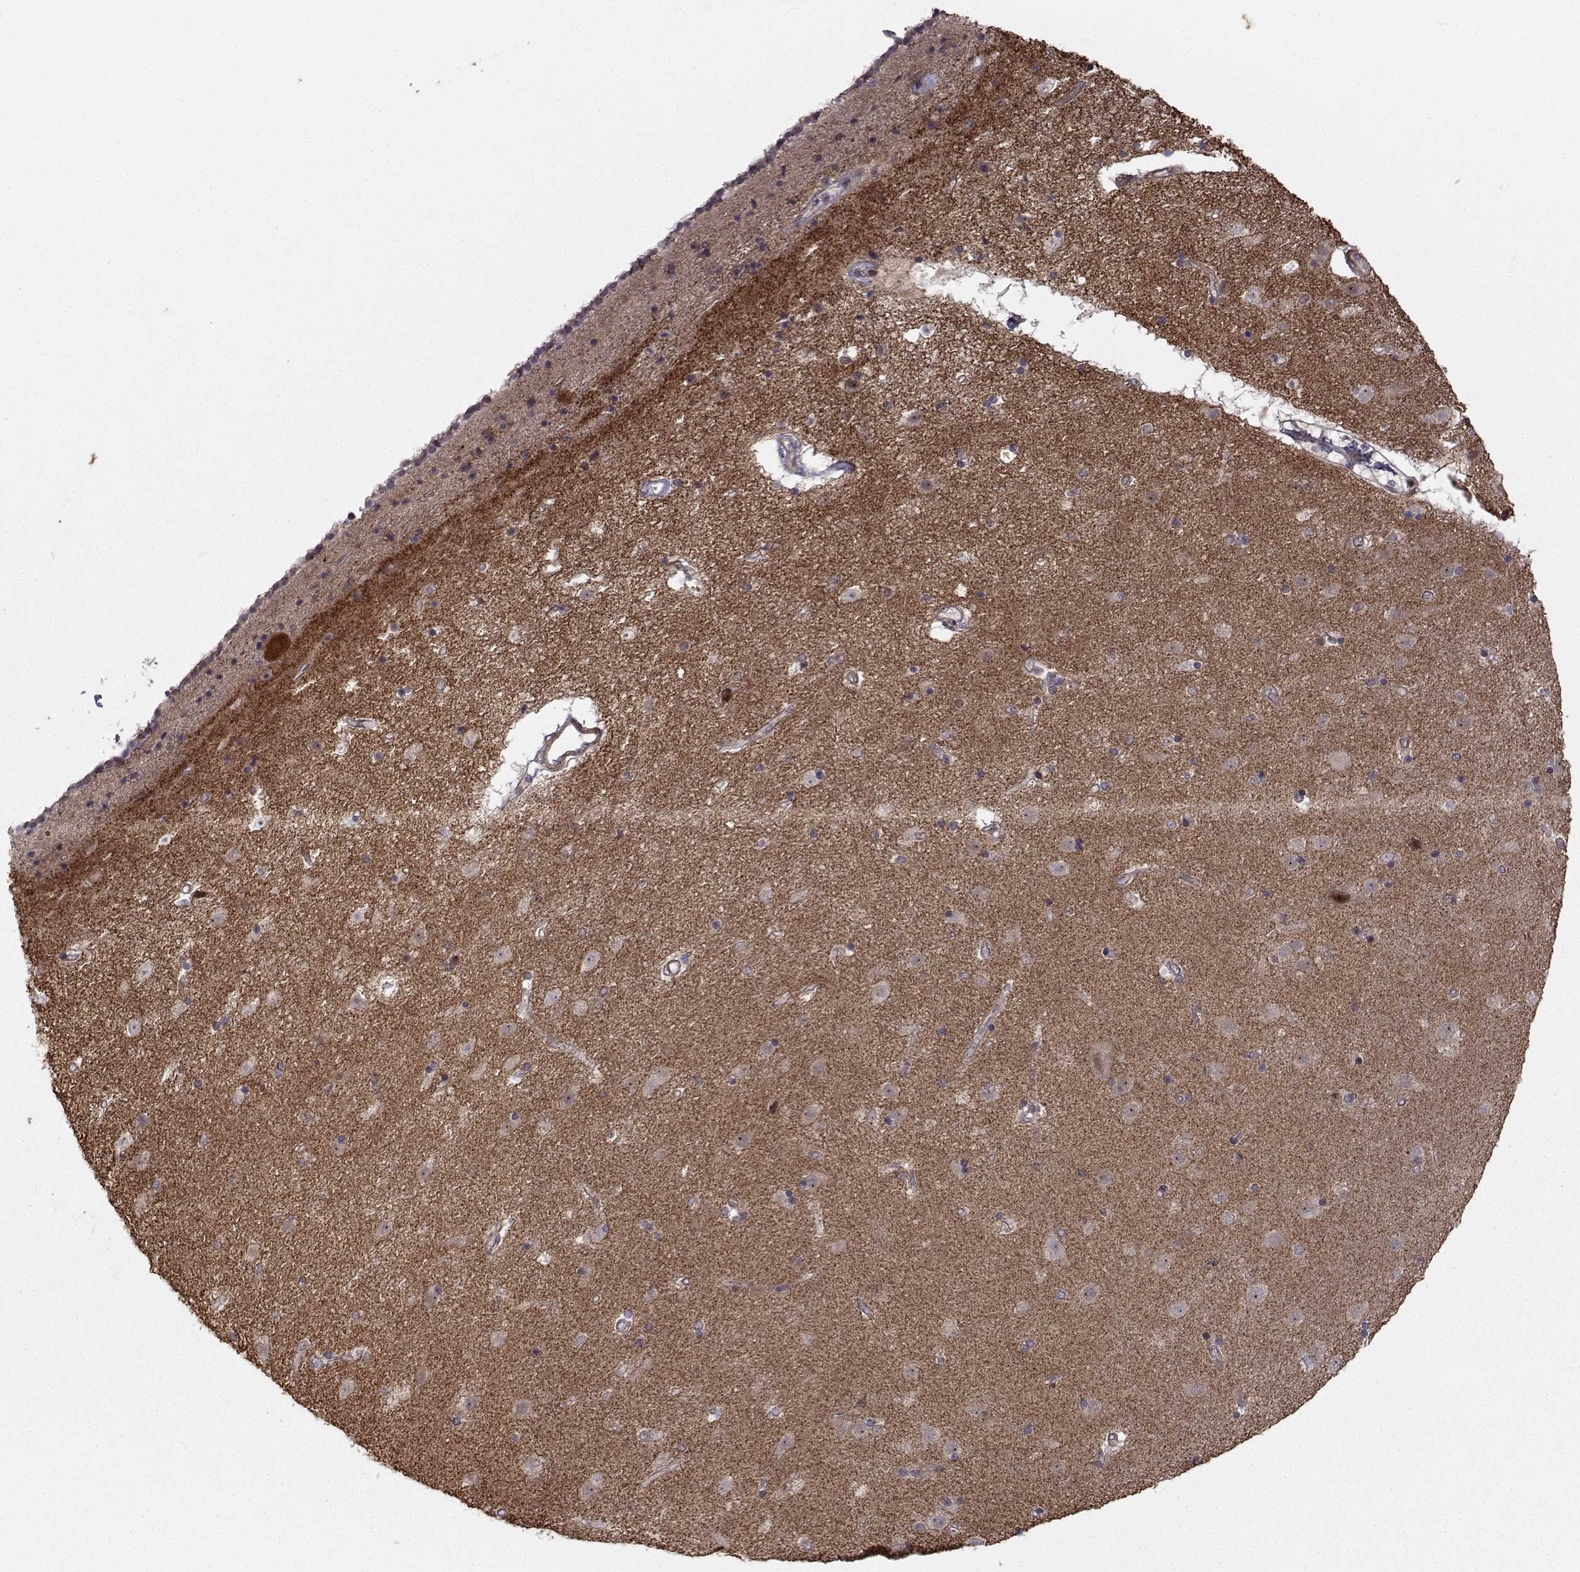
{"staining": {"intensity": "negative", "quantity": "none", "location": "none"}, "tissue": "caudate", "cell_type": "Glial cells", "image_type": "normal", "snomed": [{"axis": "morphology", "description": "Normal tissue, NOS"}, {"axis": "topography", "description": "Lateral ventricle wall"}], "caption": "Glial cells are negative for protein expression in unremarkable human caudate. (Immunohistochemistry (ihc), brightfield microscopy, high magnification).", "gene": "APC", "patient": {"sex": "female", "age": 71}}